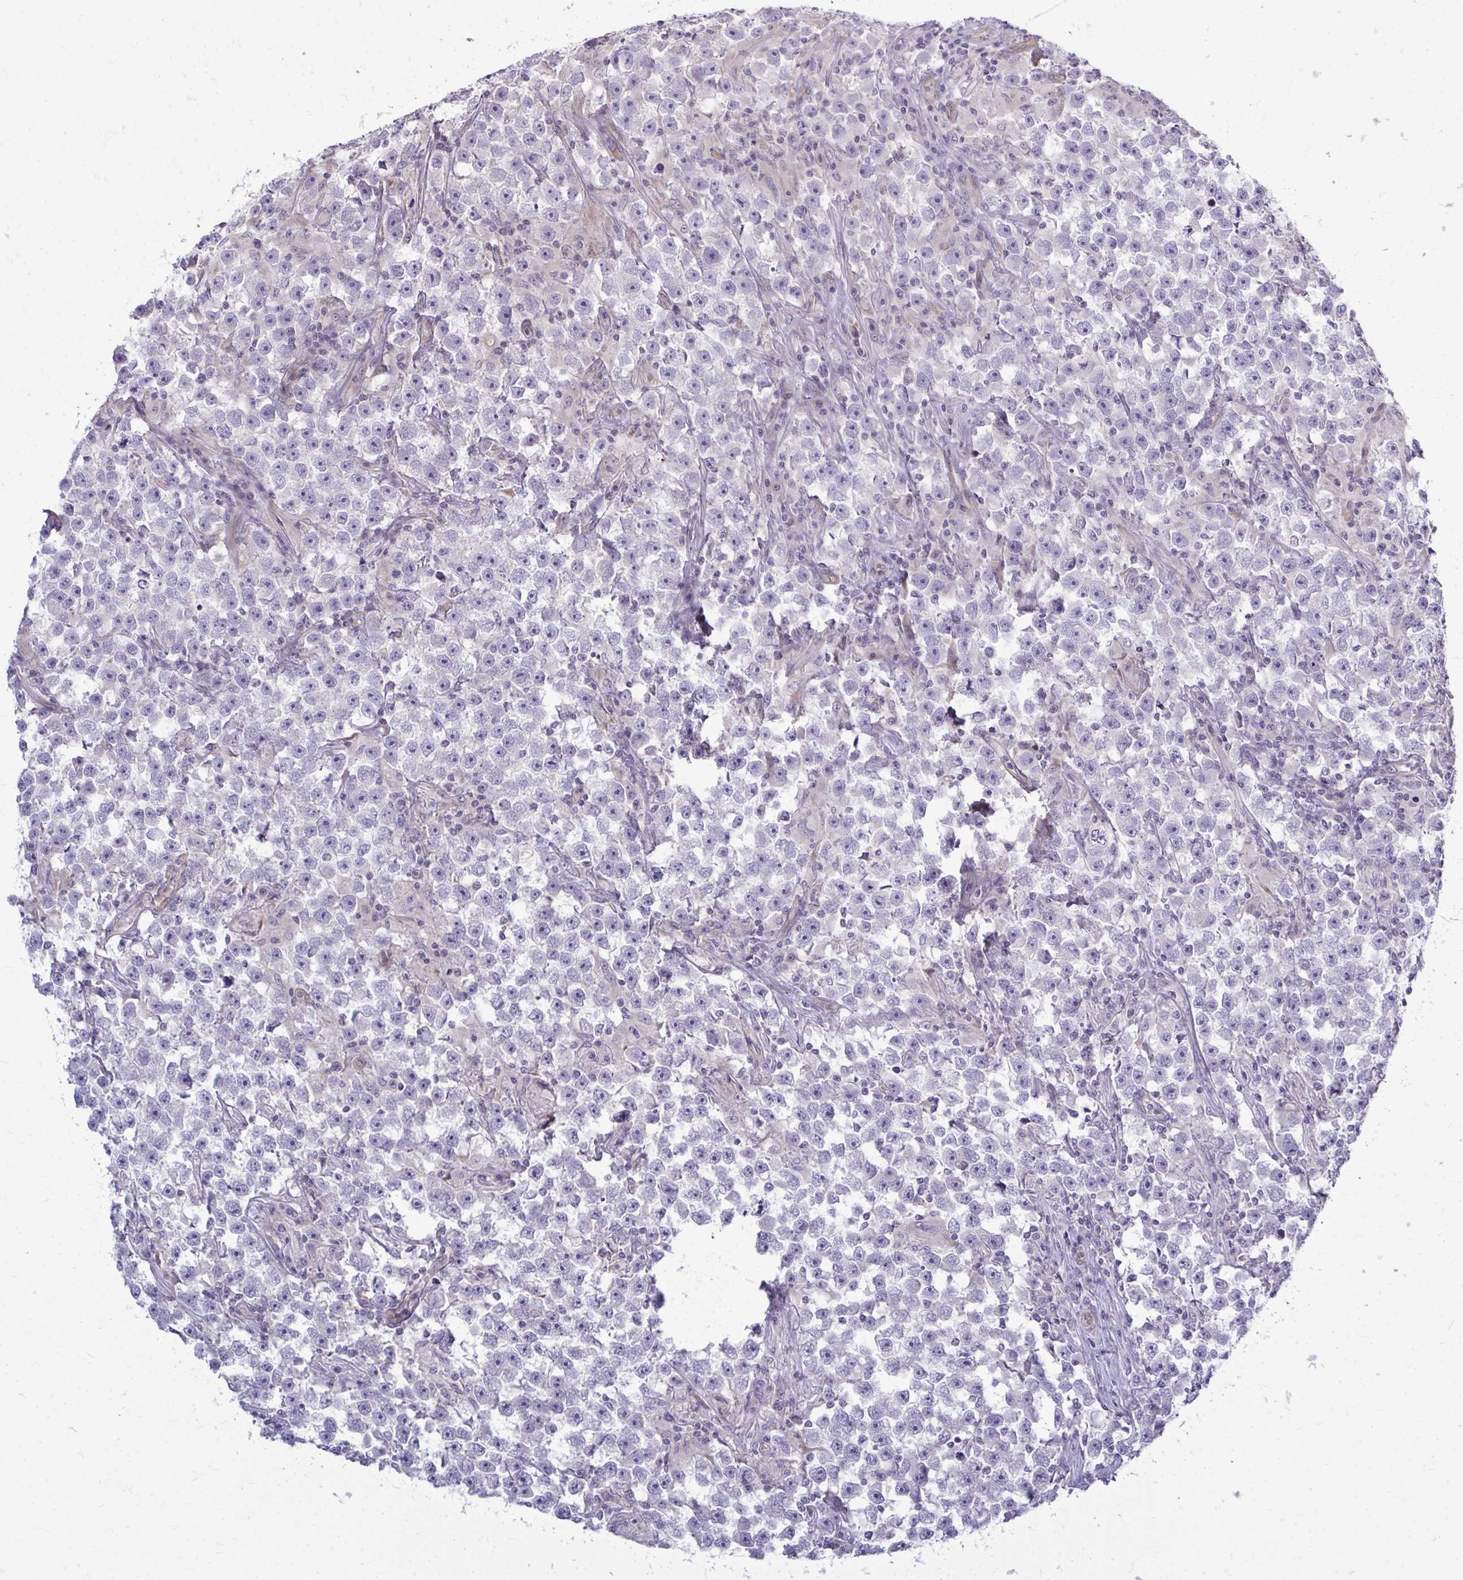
{"staining": {"intensity": "negative", "quantity": "none", "location": "none"}, "tissue": "testis cancer", "cell_type": "Tumor cells", "image_type": "cancer", "snomed": [{"axis": "morphology", "description": "Seminoma, NOS"}, {"axis": "topography", "description": "Testis"}], "caption": "An immunohistochemistry image of testis cancer is shown. There is no staining in tumor cells of testis cancer.", "gene": "FUT10", "patient": {"sex": "male", "age": 33}}